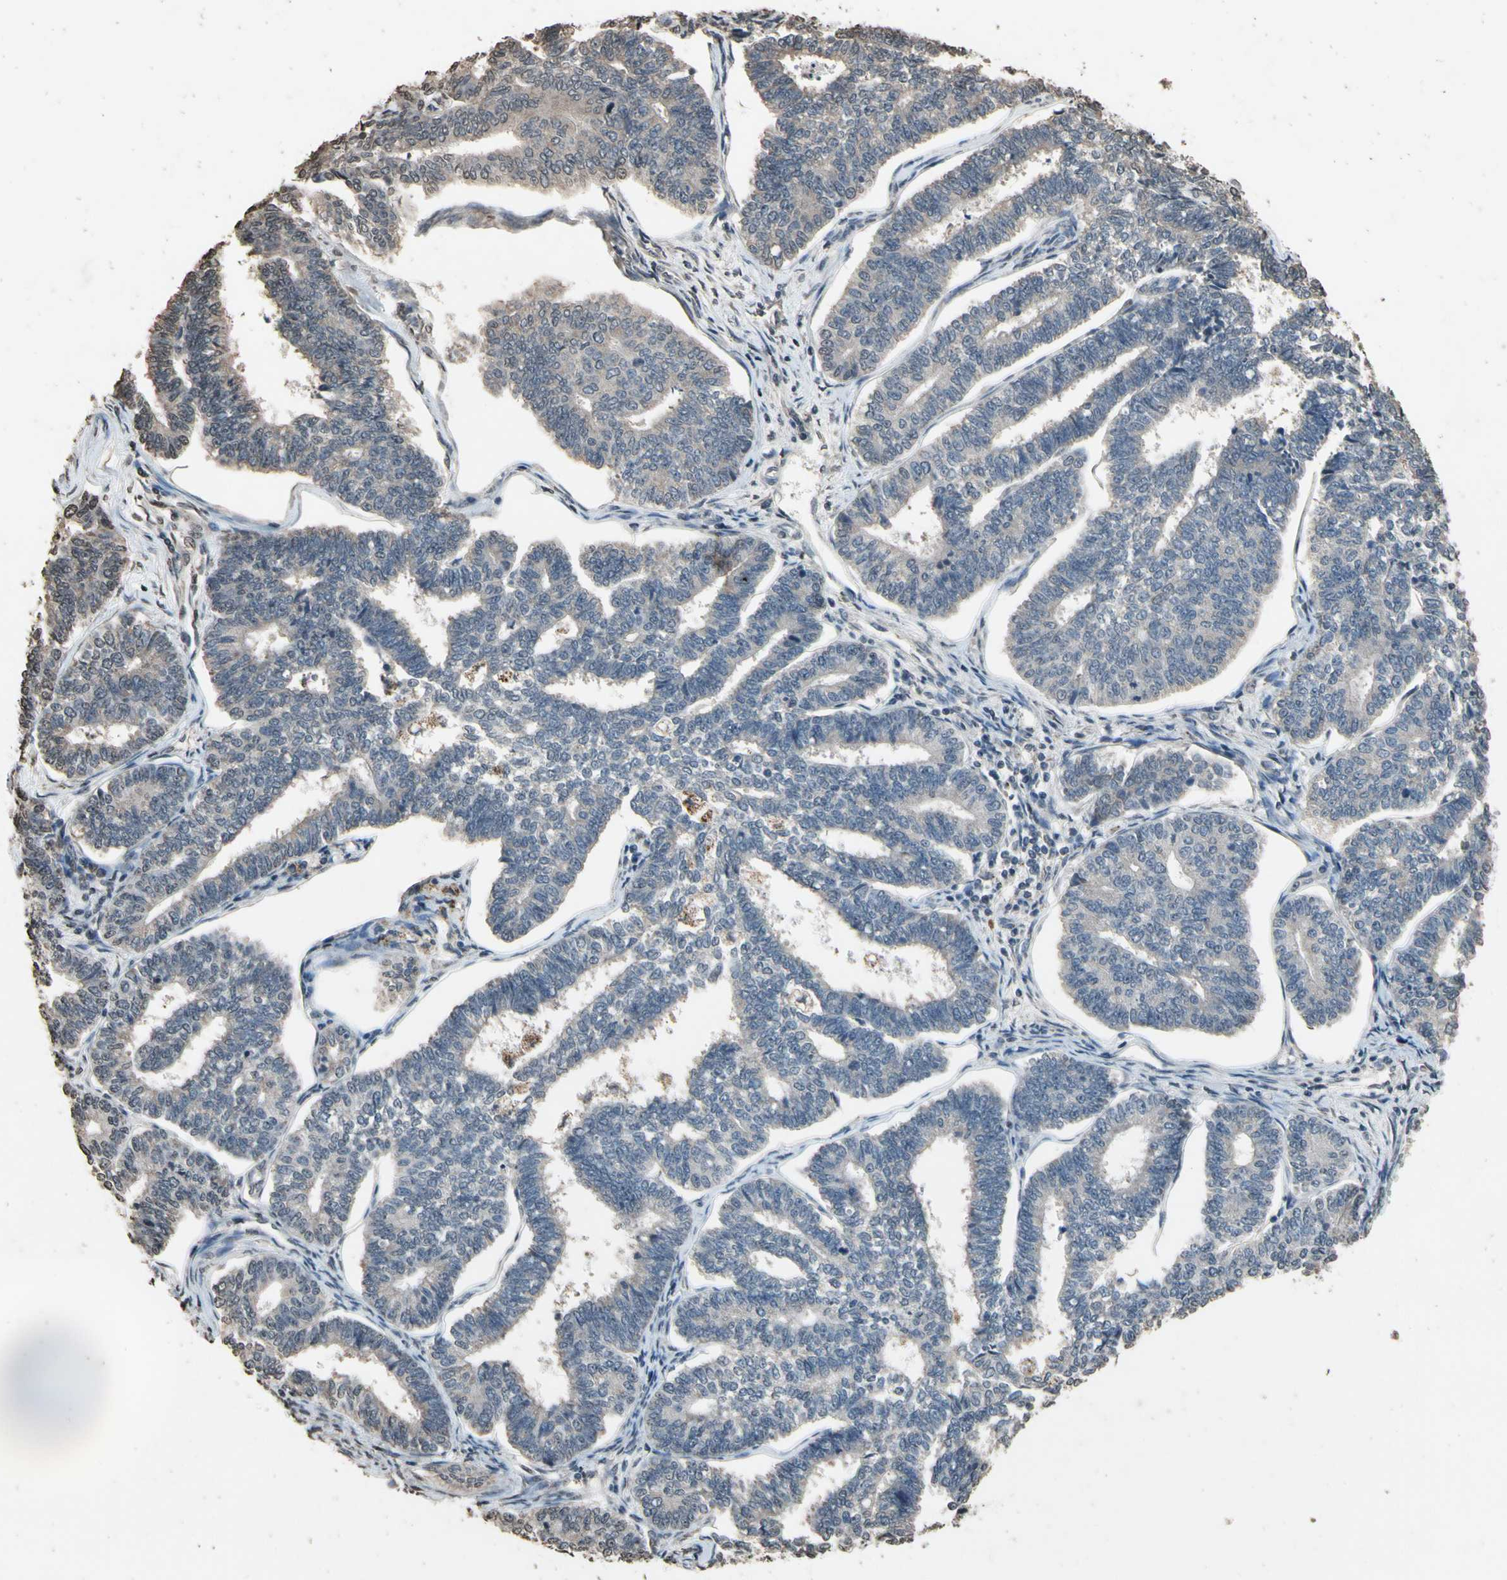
{"staining": {"intensity": "negative", "quantity": "none", "location": "none"}, "tissue": "endometrial cancer", "cell_type": "Tumor cells", "image_type": "cancer", "snomed": [{"axis": "morphology", "description": "Adenocarcinoma, NOS"}, {"axis": "topography", "description": "Endometrium"}], "caption": "The micrograph displays no significant positivity in tumor cells of endometrial cancer (adenocarcinoma).", "gene": "HIPK2", "patient": {"sex": "female", "age": 70}}